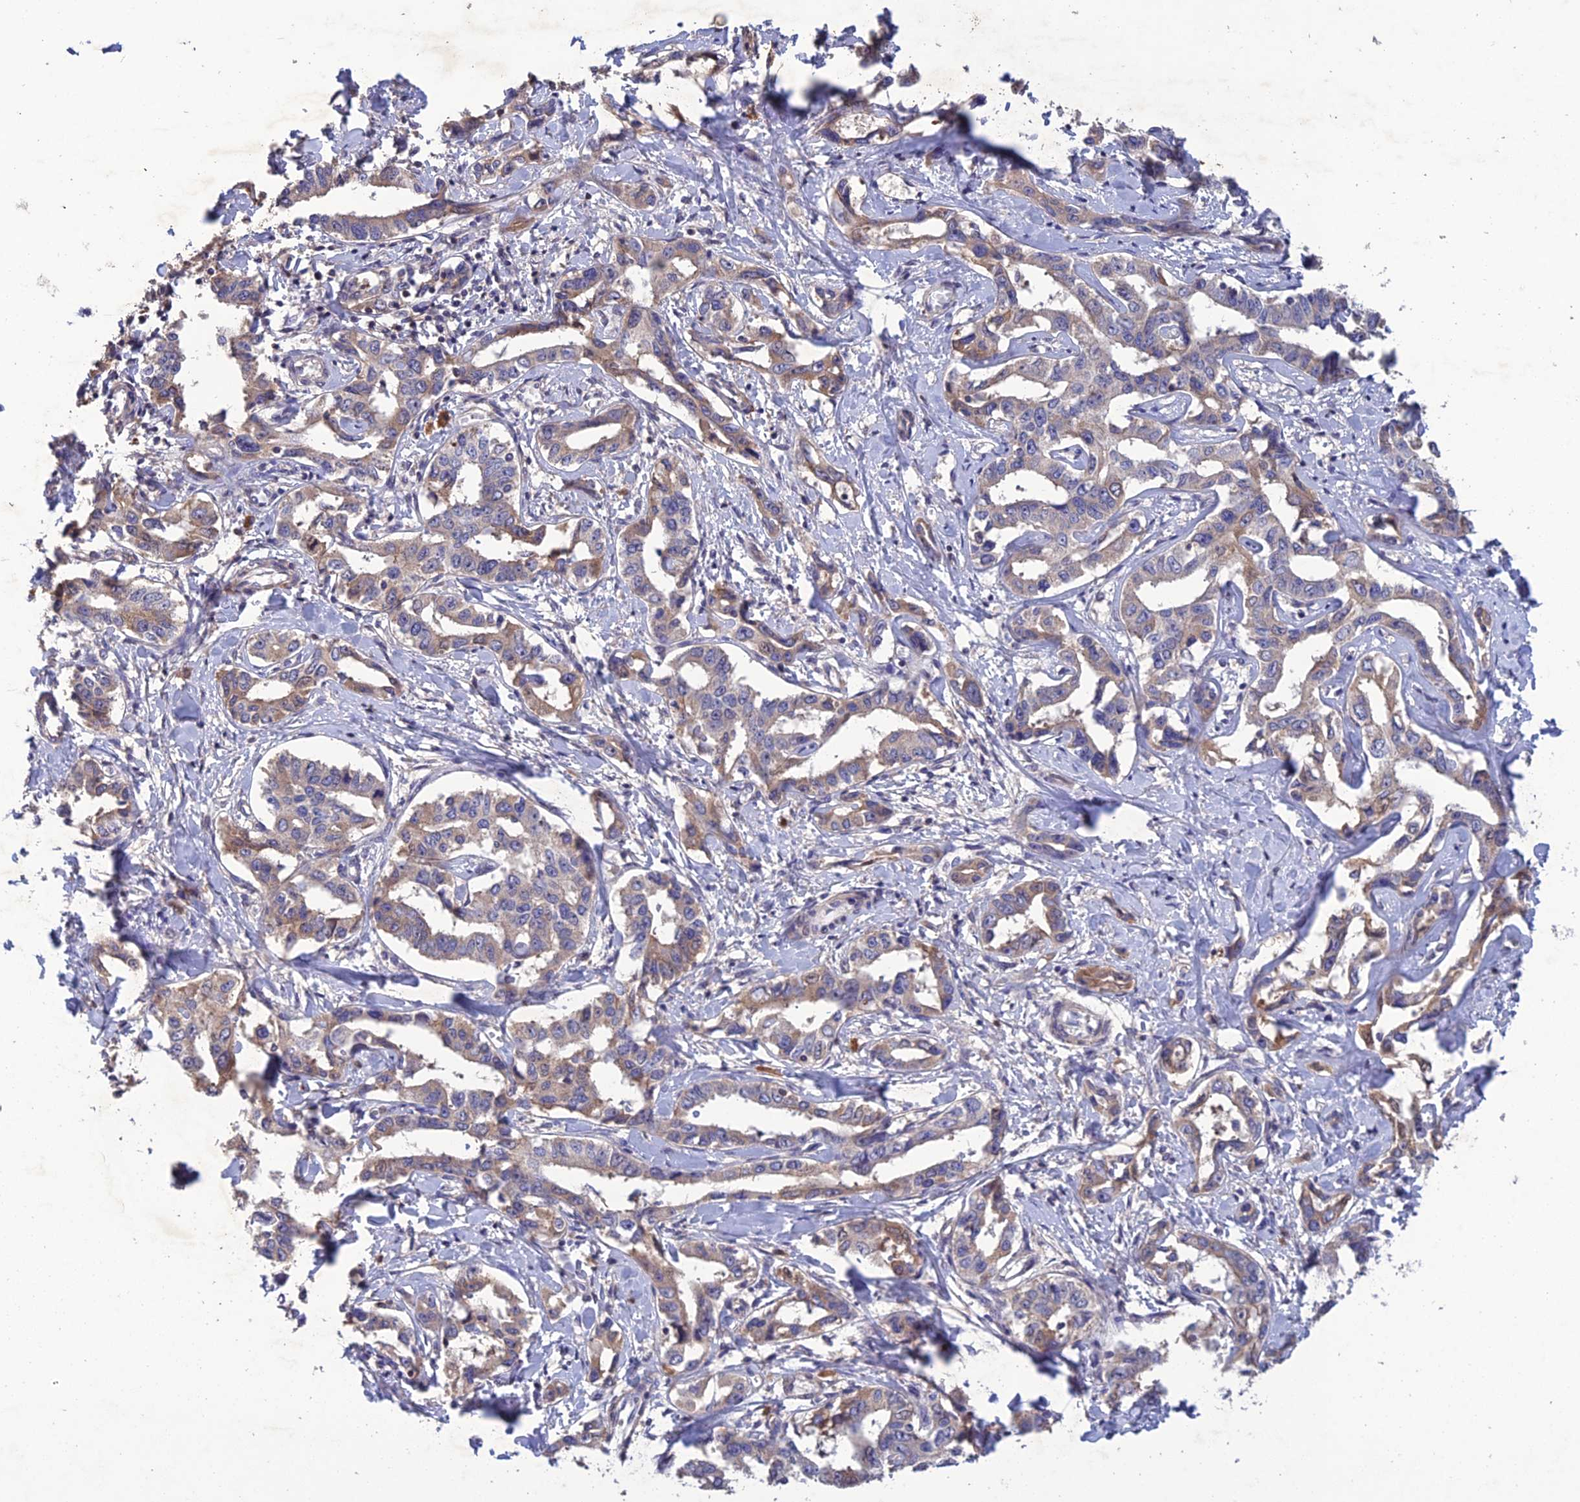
{"staining": {"intensity": "weak", "quantity": "25%-75%", "location": "cytoplasmic/membranous"}, "tissue": "liver cancer", "cell_type": "Tumor cells", "image_type": "cancer", "snomed": [{"axis": "morphology", "description": "Cholangiocarcinoma"}, {"axis": "topography", "description": "Liver"}], "caption": "About 25%-75% of tumor cells in human liver cancer (cholangiocarcinoma) reveal weak cytoplasmic/membranous protein staining as visualized by brown immunohistochemical staining.", "gene": "SLC39A13", "patient": {"sex": "male", "age": 59}}